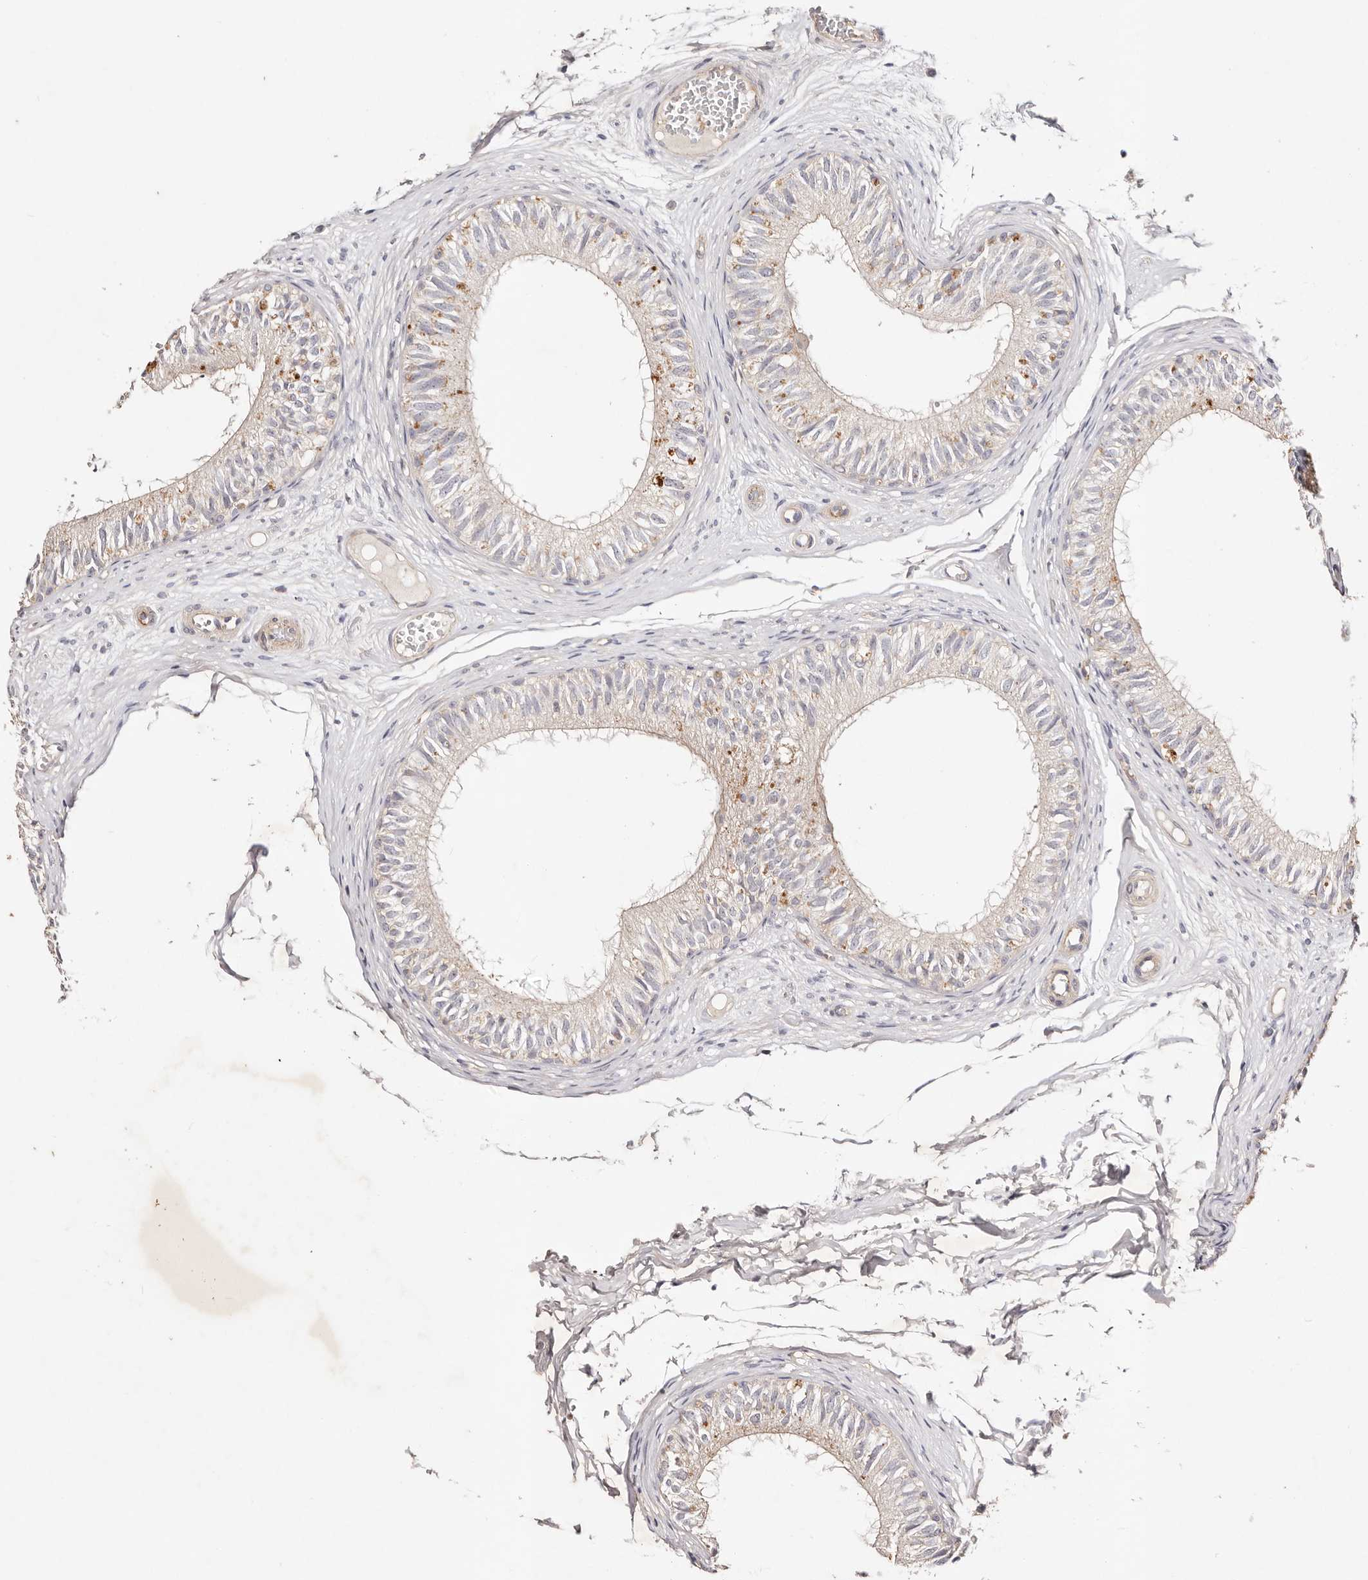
{"staining": {"intensity": "moderate", "quantity": "<25%", "location": "cytoplasmic/membranous"}, "tissue": "epididymis", "cell_type": "Glandular cells", "image_type": "normal", "snomed": [{"axis": "morphology", "description": "Normal tissue, NOS"}, {"axis": "morphology", "description": "Seminoma in situ"}, {"axis": "topography", "description": "Testis"}, {"axis": "topography", "description": "Epididymis"}], "caption": "Normal epididymis was stained to show a protein in brown. There is low levels of moderate cytoplasmic/membranous expression in approximately <25% of glandular cells. (DAB (3,3'-diaminobenzidine) IHC with brightfield microscopy, high magnification).", "gene": "SLC35B2", "patient": {"sex": "male", "age": 28}}